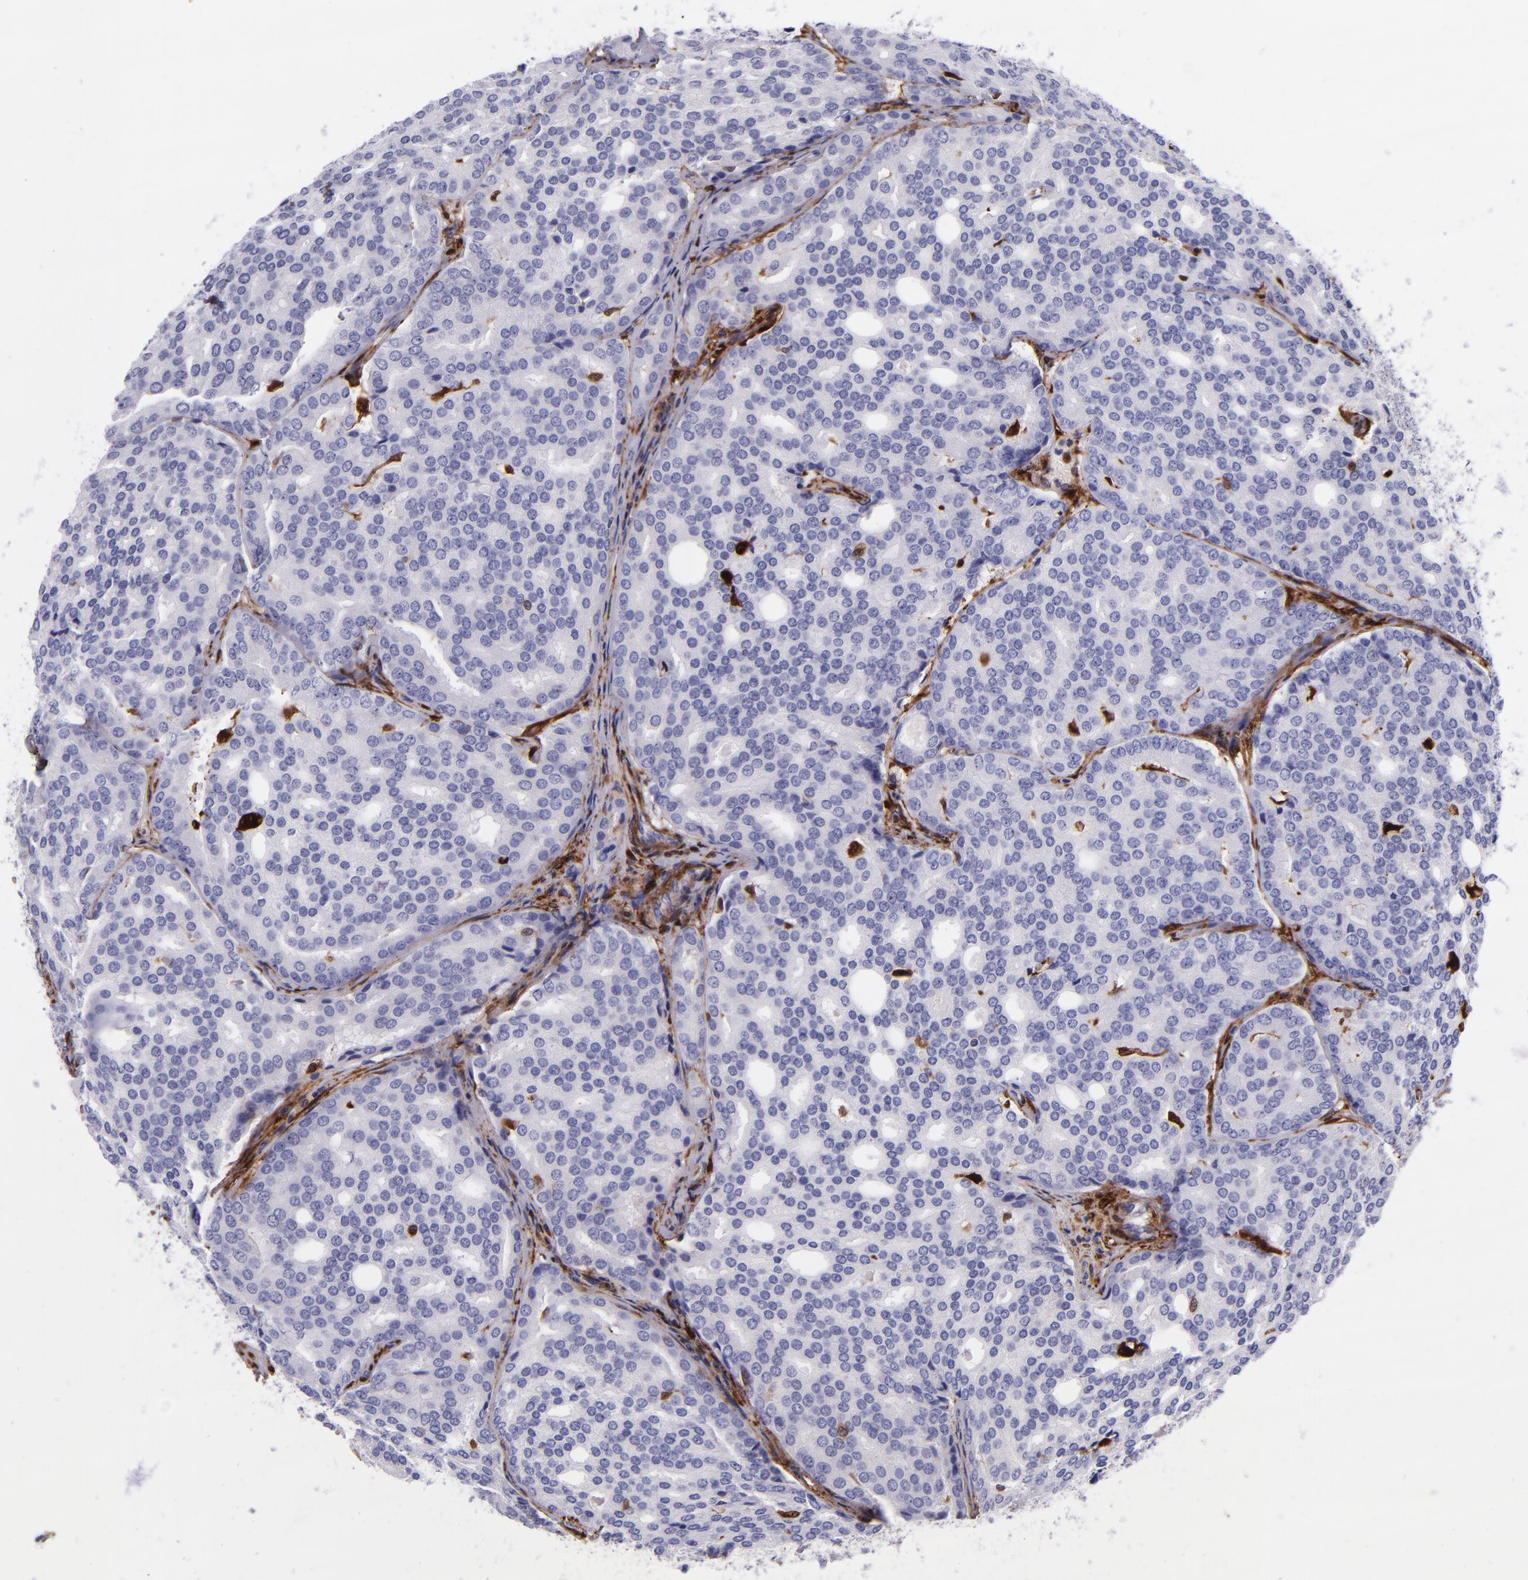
{"staining": {"intensity": "negative", "quantity": "none", "location": "none"}, "tissue": "prostate cancer", "cell_type": "Tumor cells", "image_type": "cancer", "snomed": [{"axis": "morphology", "description": "Adenocarcinoma, High grade"}, {"axis": "topography", "description": "Prostate"}], "caption": "The histopathology image shows no staining of tumor cells in adenocarcinoma (high-grade) (prostate).", "gene": "LGALS1", "patient": {"sex": "male", "age": 64}}